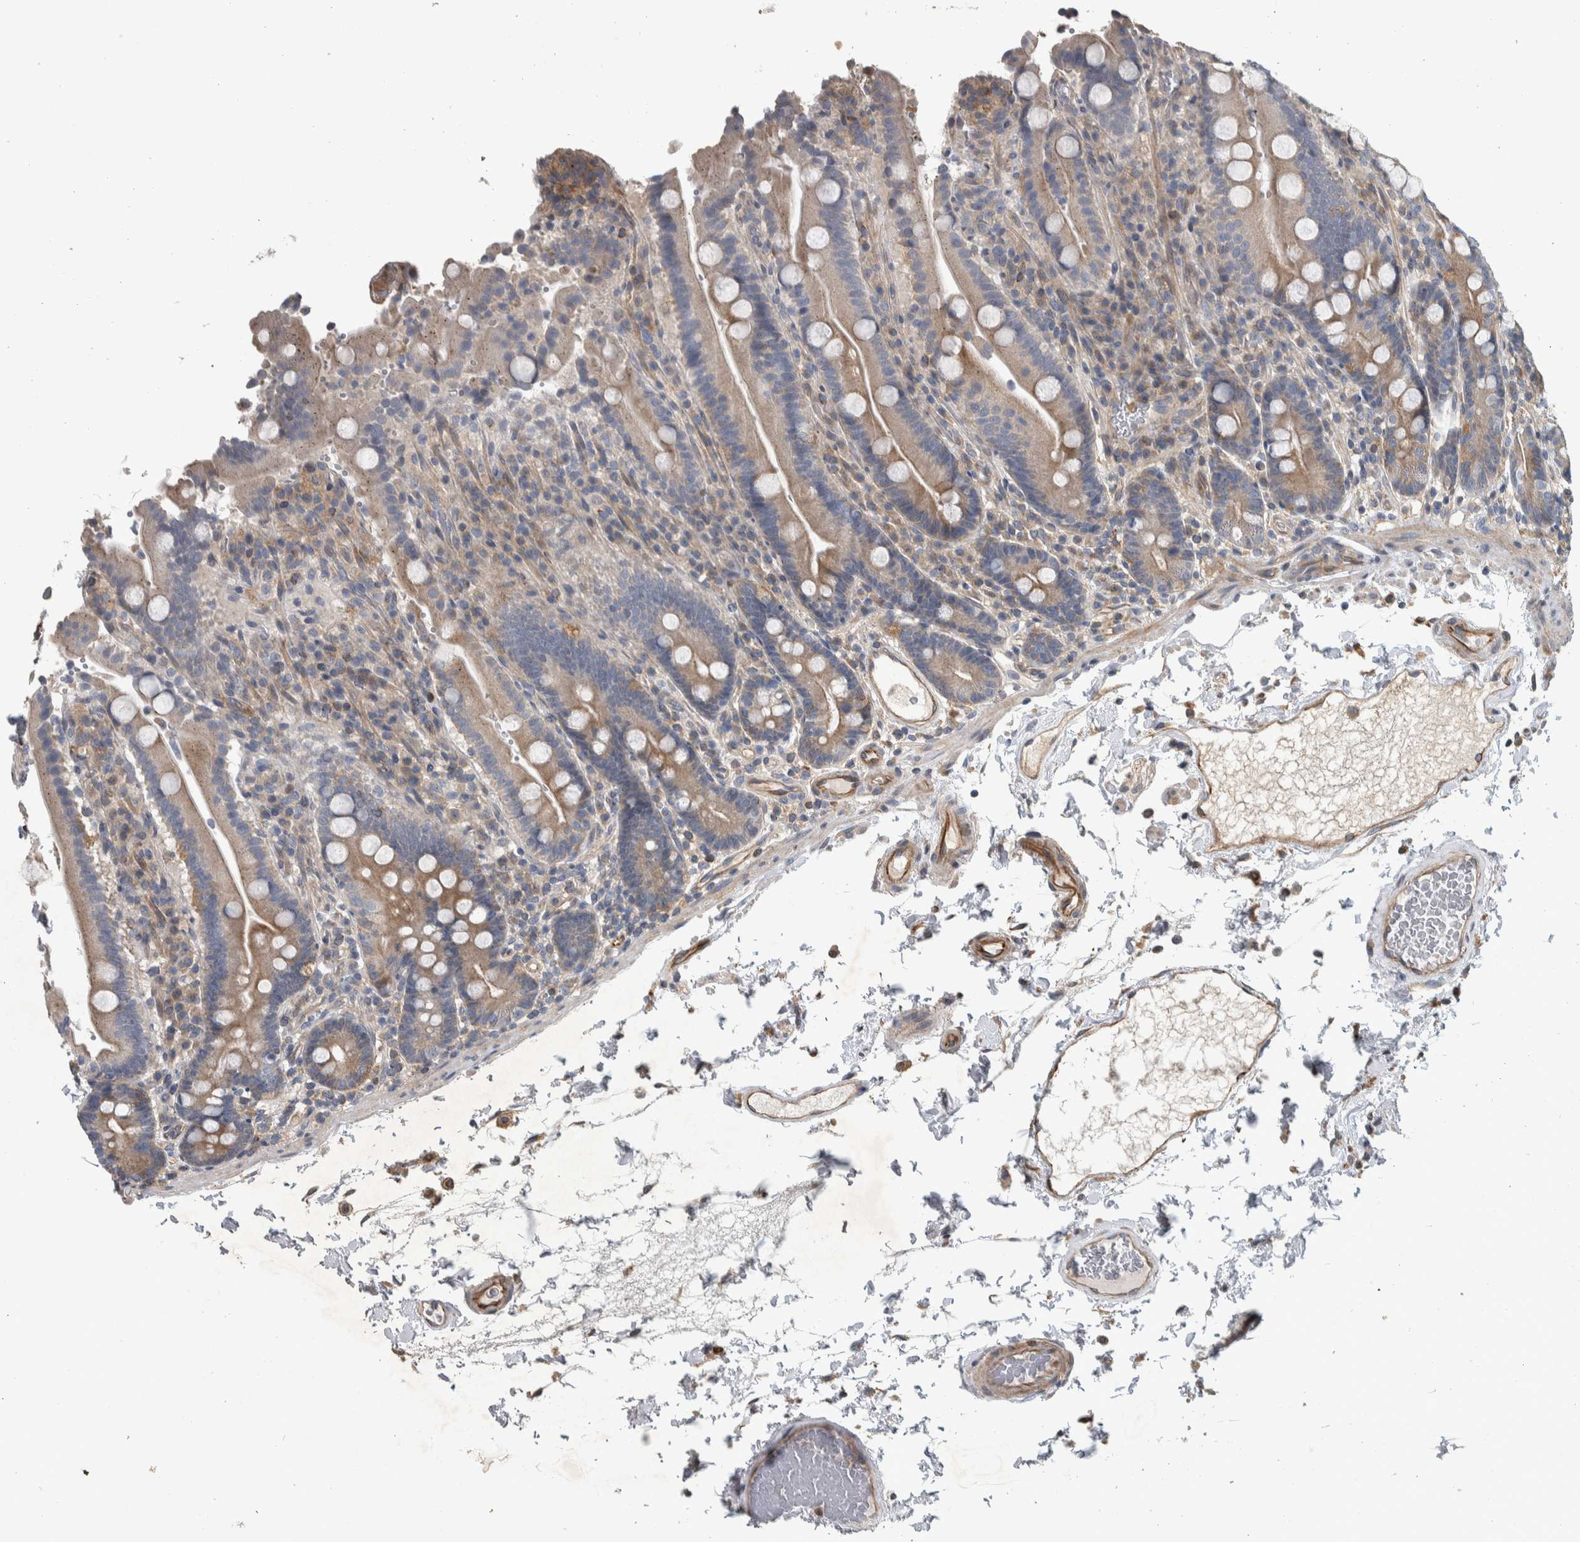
{"staining": {"intensity": "weak", "quantity": ">75%", "location": "cytoplasmic/membranous"}, "tissue": "duodenum", "cell_type": "Glandular cells", "image_type": "normal", "snomed": [{"axis": "morphology", "description": "Normal tissue, NOS"}, {"axis": "topography", "description": "Small intestine, NOS"}], "caption": "Immunohistochemical staining of benign human duodenum demonstrates weak cytoplasmic/membranous protein positivity in about >75% of glandular cells. (Stains: DAB in brown, nuclei in blue, Microscopy: brightfield microscopy at high magnification).", "gene": "NT5C2", "patient": {"sex": "female", "age": 71}}